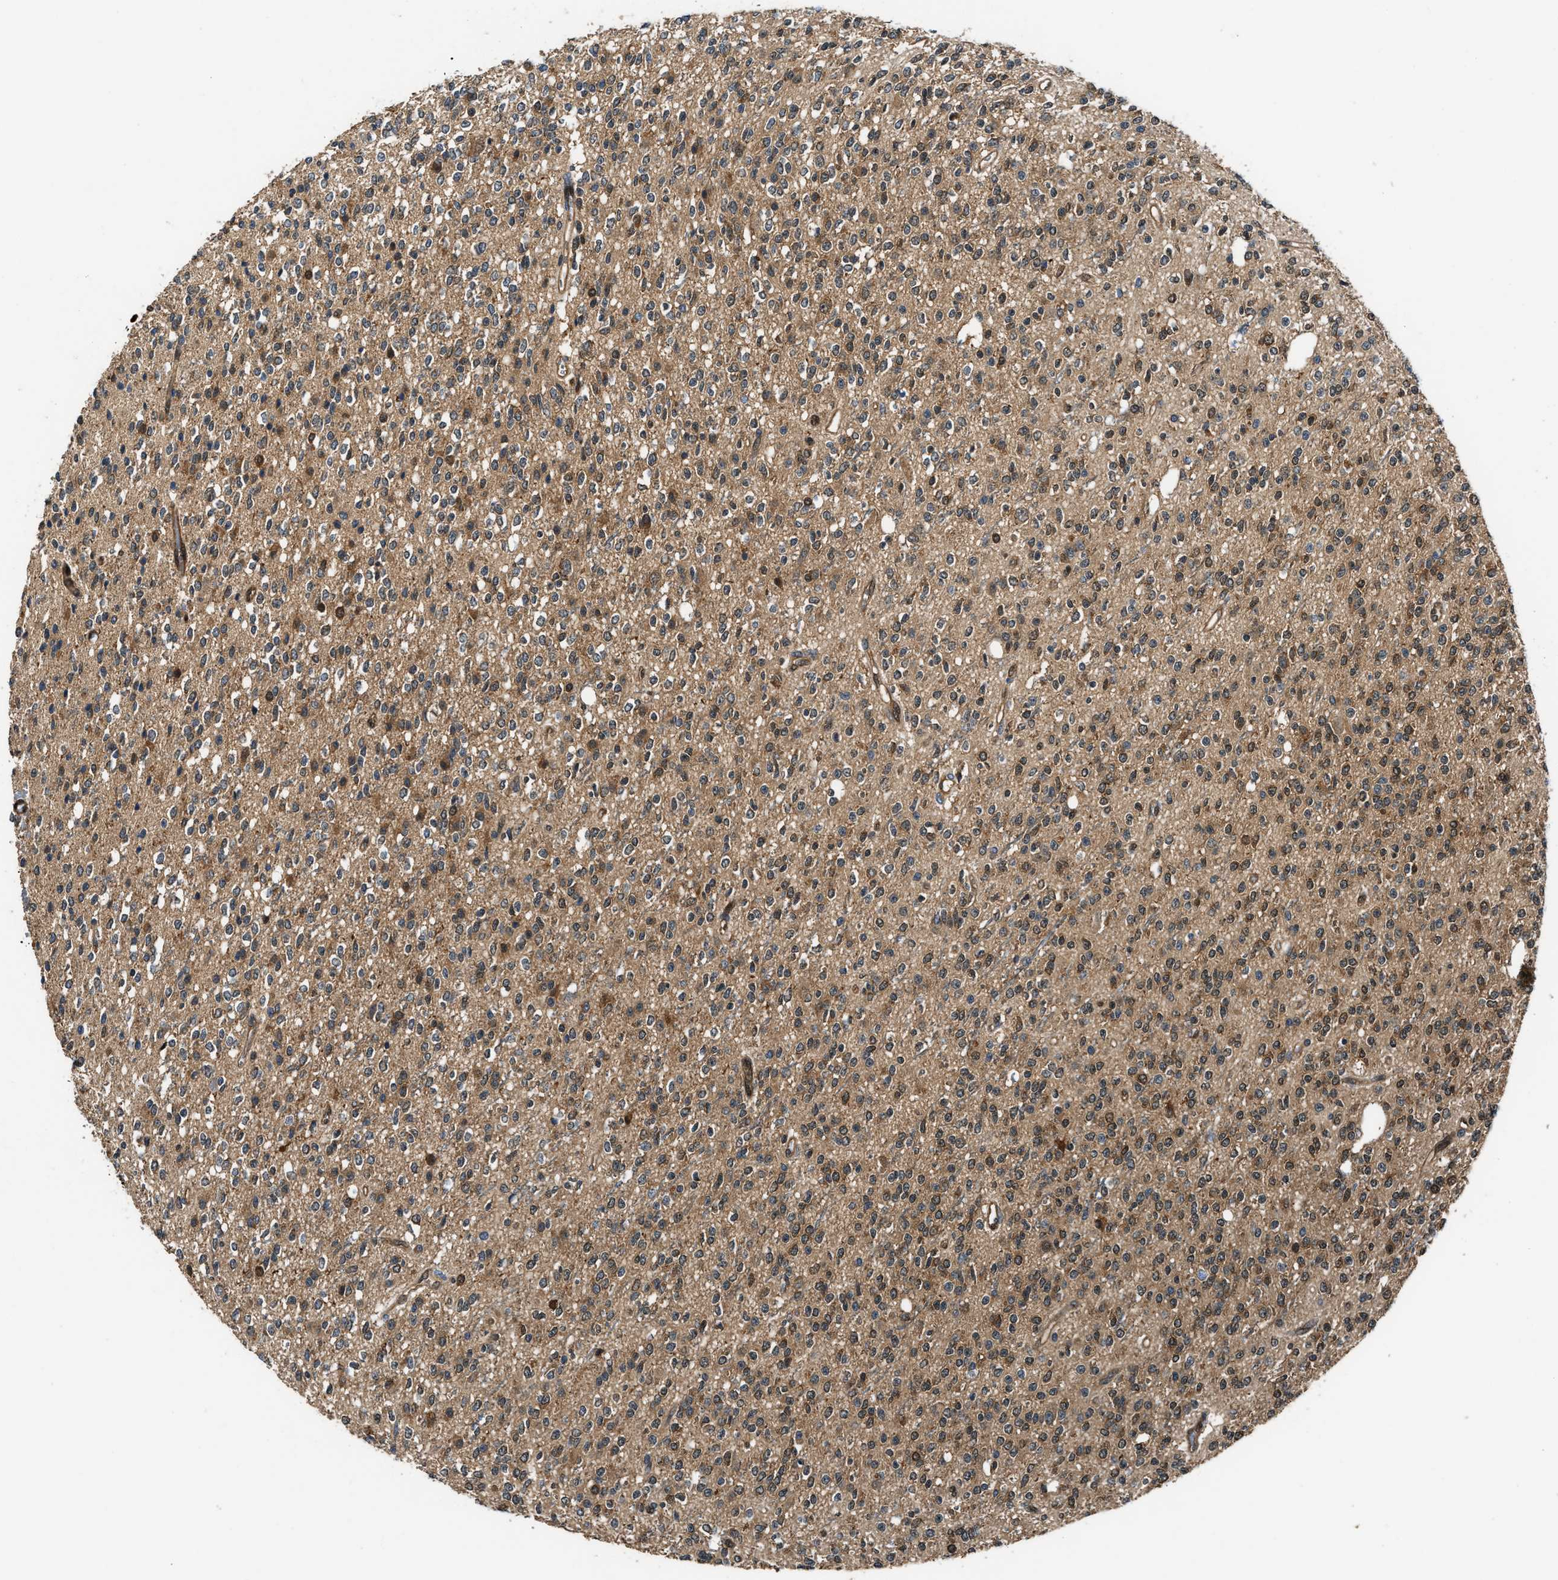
{"staining": {"intensity": "moderate", "quantity": ">75%", "location": "cytoplasmic/membranous"}, "tissue": "glioma", "cell_type": "Tumor cells", "image_type": "cancer", "snomed": [{"axis": "morphology", "description": "Glioma, malignant, High grade"}, {"axis": "topography", "description": "Brain"}], "caption": "Glioma stained with a brown dye reveals moderate cytoplasmic/membranous positive expression in approximately >75% of tumor cells.", "gene": "PPA1", "patient": {"sex": "male", "age": 34}}